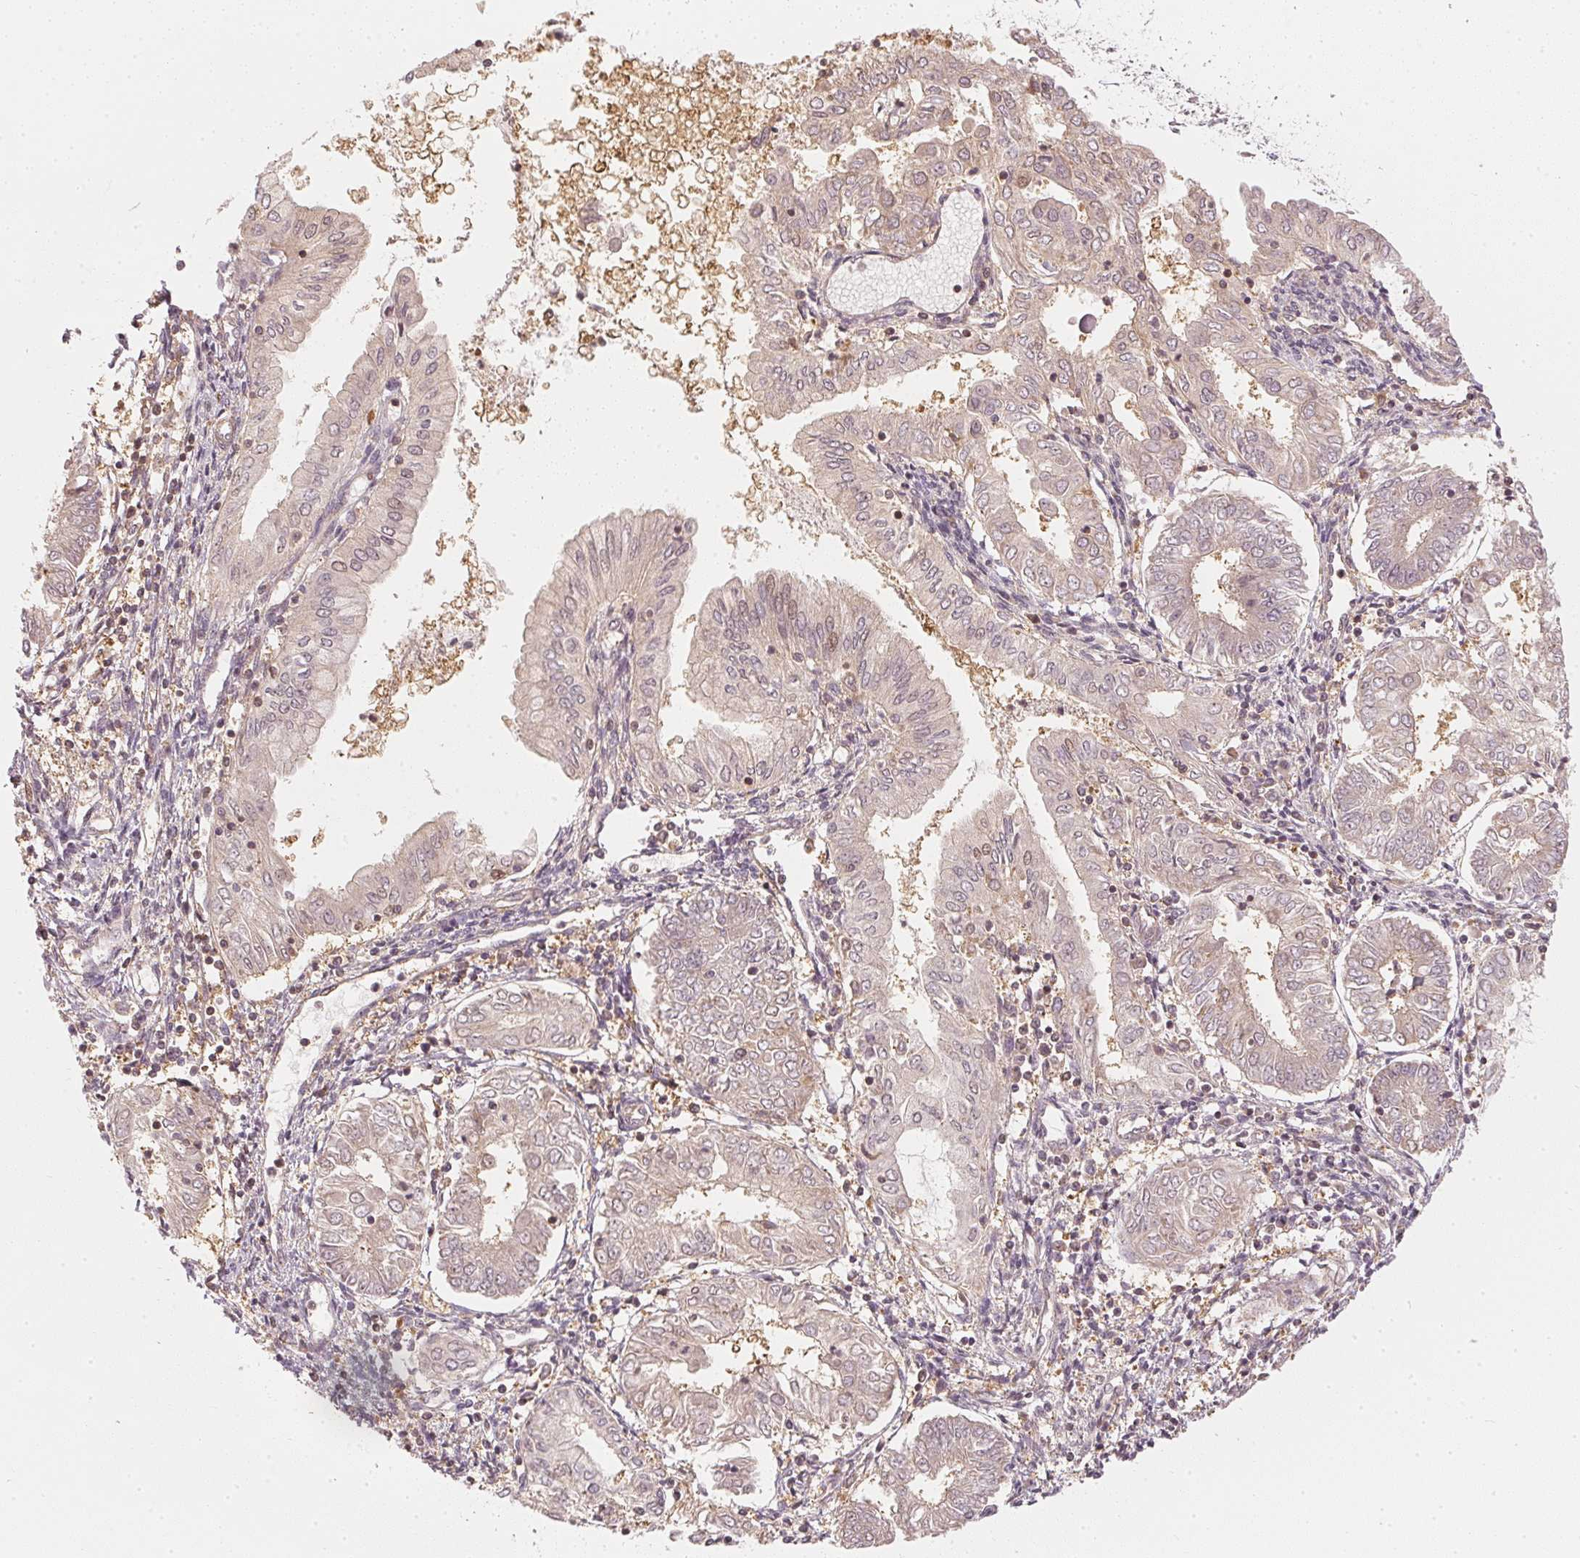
{"staining": {"intensity": "weak", "quantity": "25%-75%", "location": "cytoplasmic/membranous,nuclear"}, "tissue": "endometrial cancer", "cell_type": "Tumor cells", "image_type": "cancer", "snomed": [{"axis": "morphology", "description": "Adenocarcinoma, NOS"}, {"axis": "topography", "description": "Endometrium"}], "caption": "DAB (3,3'-diaminobenzidine) immunohistochemical staining of adenocarcinoma (endometrial) demonstrates weak cytoplasmic/membranous and nuclear protein staining in approximately 25%-75% of tumor cells.", "gene": "UBE2L3", "patient": {"sex": "female", "age": 68}}